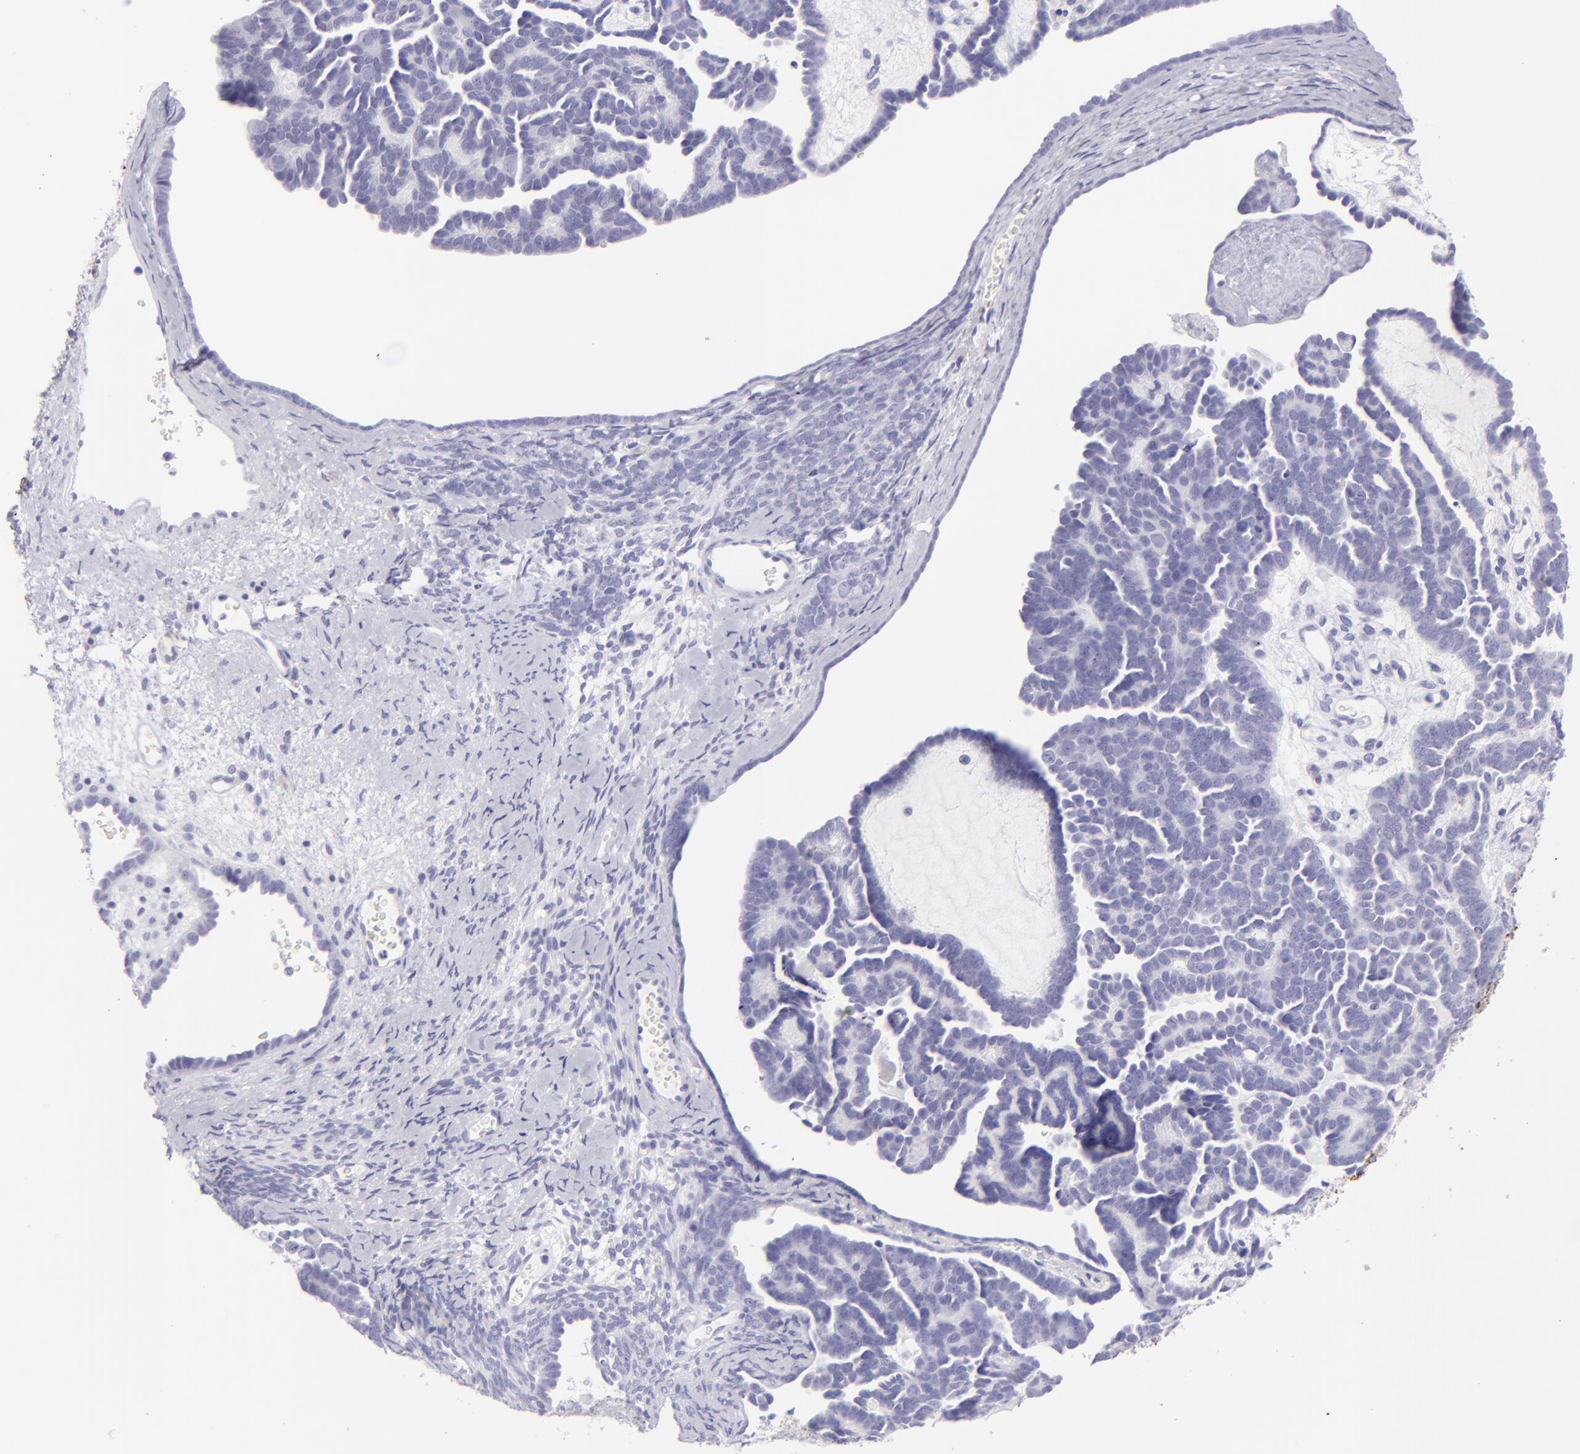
{"staining": {"intensity": "negative", "quantity": "none", "location": "none"}, "tissue": "endometrial cancer", "cell_type": "Tumor cells", "image_type": "cancer", "snomed": [{"axis": "morphology", "description": "Neoplasm, malignant, NOS"}, {"axis": "topography", "description": "Endometrium"}], "caption": "This is a image of IHC staining of endometrial cancer, which shows no expression in tumor cells.", "gene": "MUC5AC", "patient": {"sex": "female", "age": 74}}